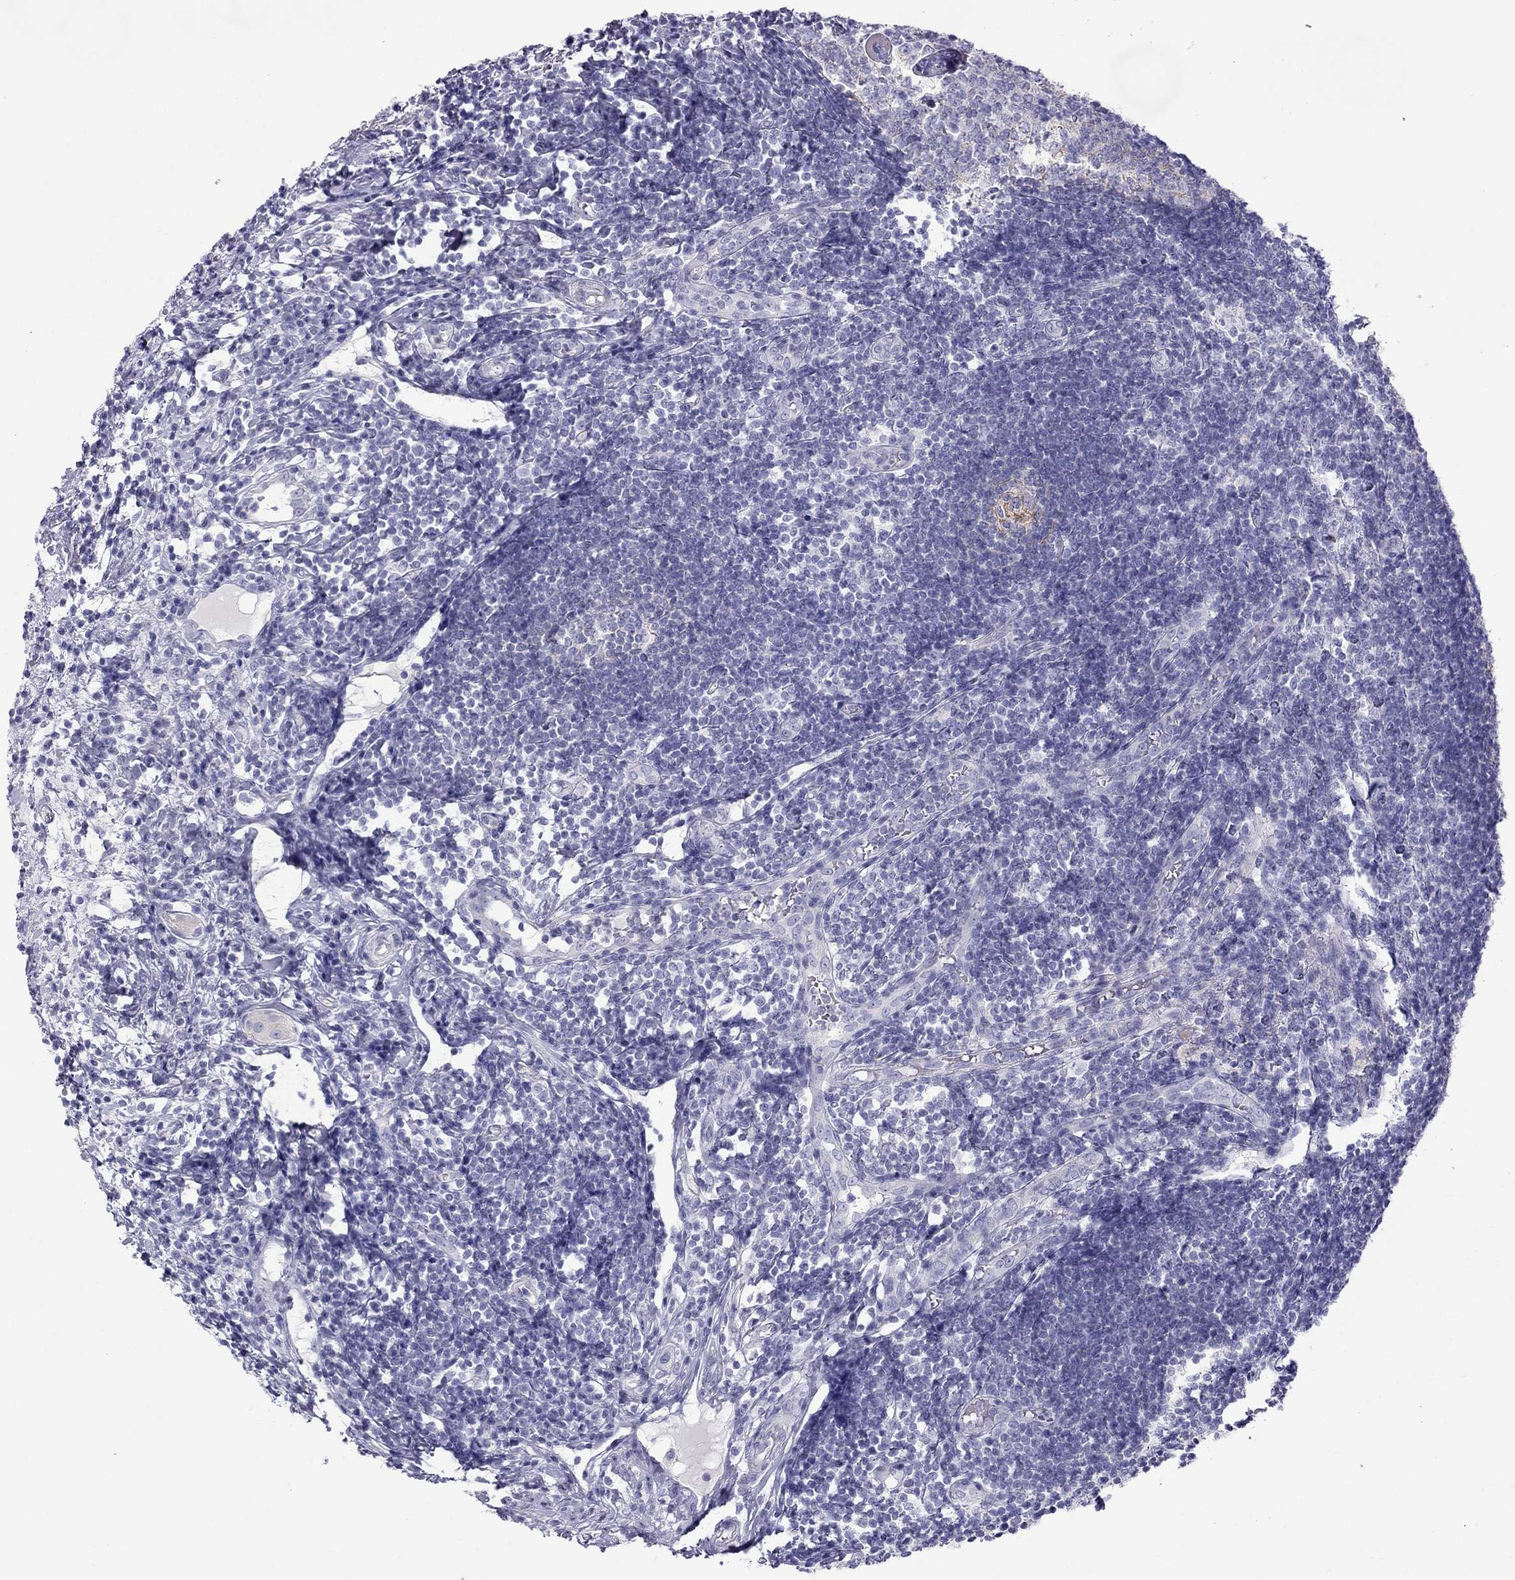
{"staining": {"intensity": "weak", "quantity": "<25%", "location": "cytoplasmic/membranous"}, "tissue": "appendix", "cell_type": "Lymphoid tissue", "image_type": "normal", "snomed": [{"axis": "morphology", "description": "Normal tissue, NOS"}, {"axis": "morphology", "description": "Inflammation, NOS"}, {"axis": "topography", "description": "Appendix"}], "caption": "A micrograph of appendix stained for a protein demonstrates no brown staining in lymphoid tissue. (DAB immunohistochemistry (IHC) with hematoxylin counter stain).", "gene": "ERC2", "patient": {"sex": "male", "age": 16}}